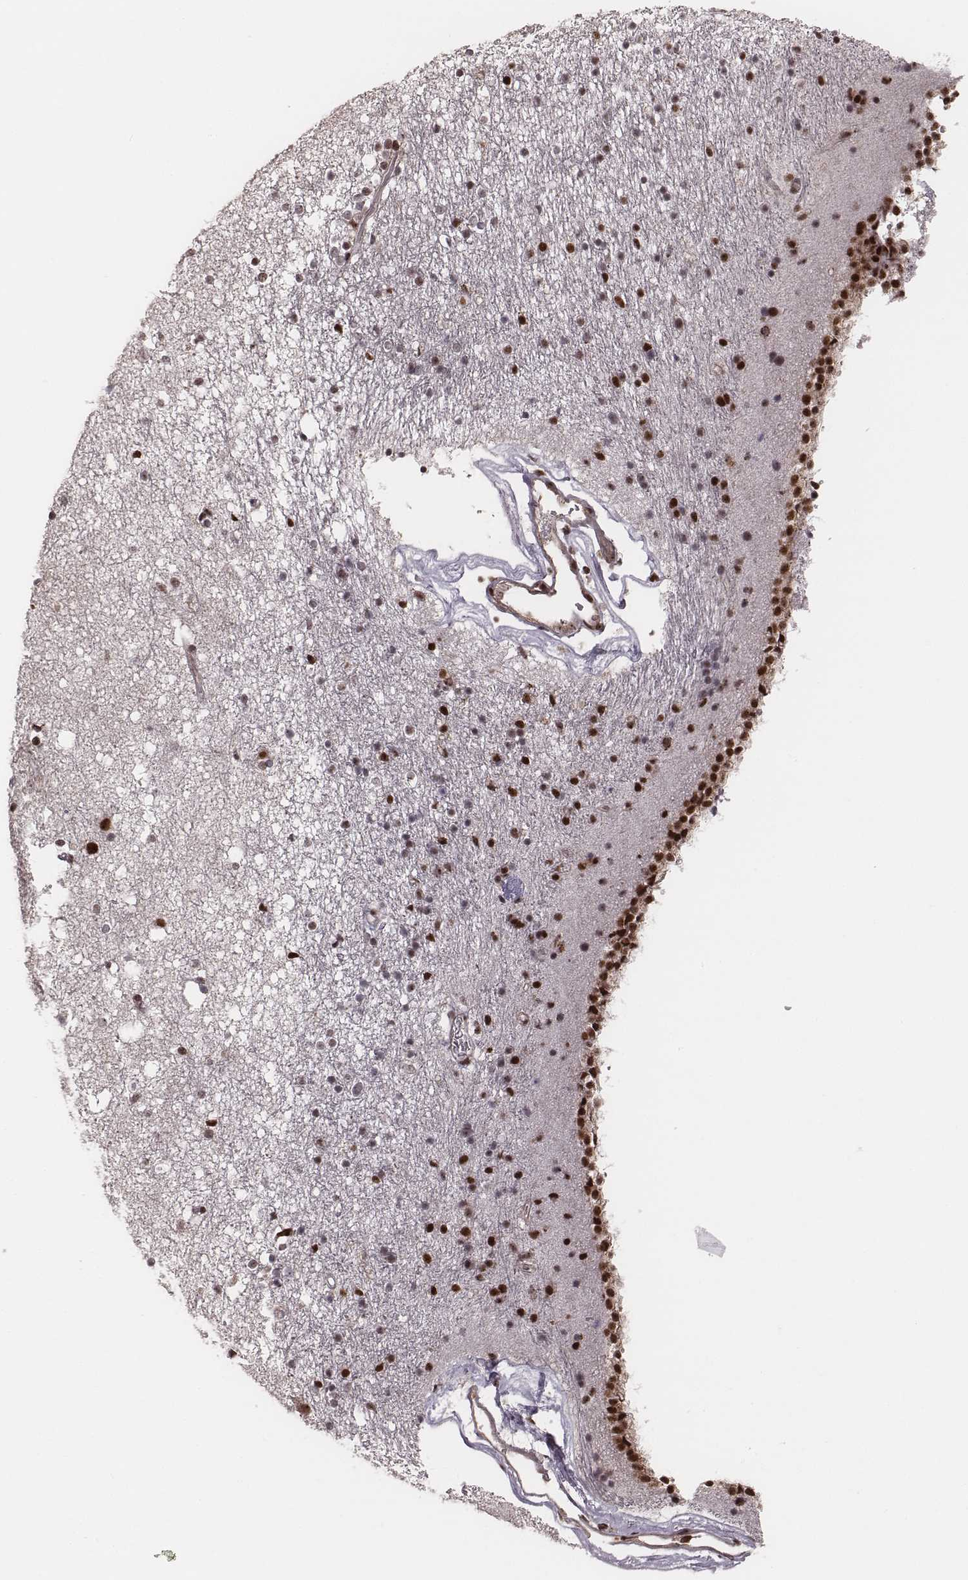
{"staining": {"intensity": "negative", "quantity": "none", "location": "none"}, "tissue": "caudate", "cell_type": "Glial cells", "image_type": "normal", "snomed": [{"axis": "morphology", "description": "Normal tissue, NOS"}, {"axis": "topography", "description": "Lateral ventricle wall"}], "caption": "This is a photomicrograph of immunohistochemistry staining of unremarkable caudate, which shows no positivity in glial cells. (DAB (3,3'-diaminobenzidine) IHC, high magnification).", "gene": "VRK3", "patient": {"sex": "female", "age": 71}}